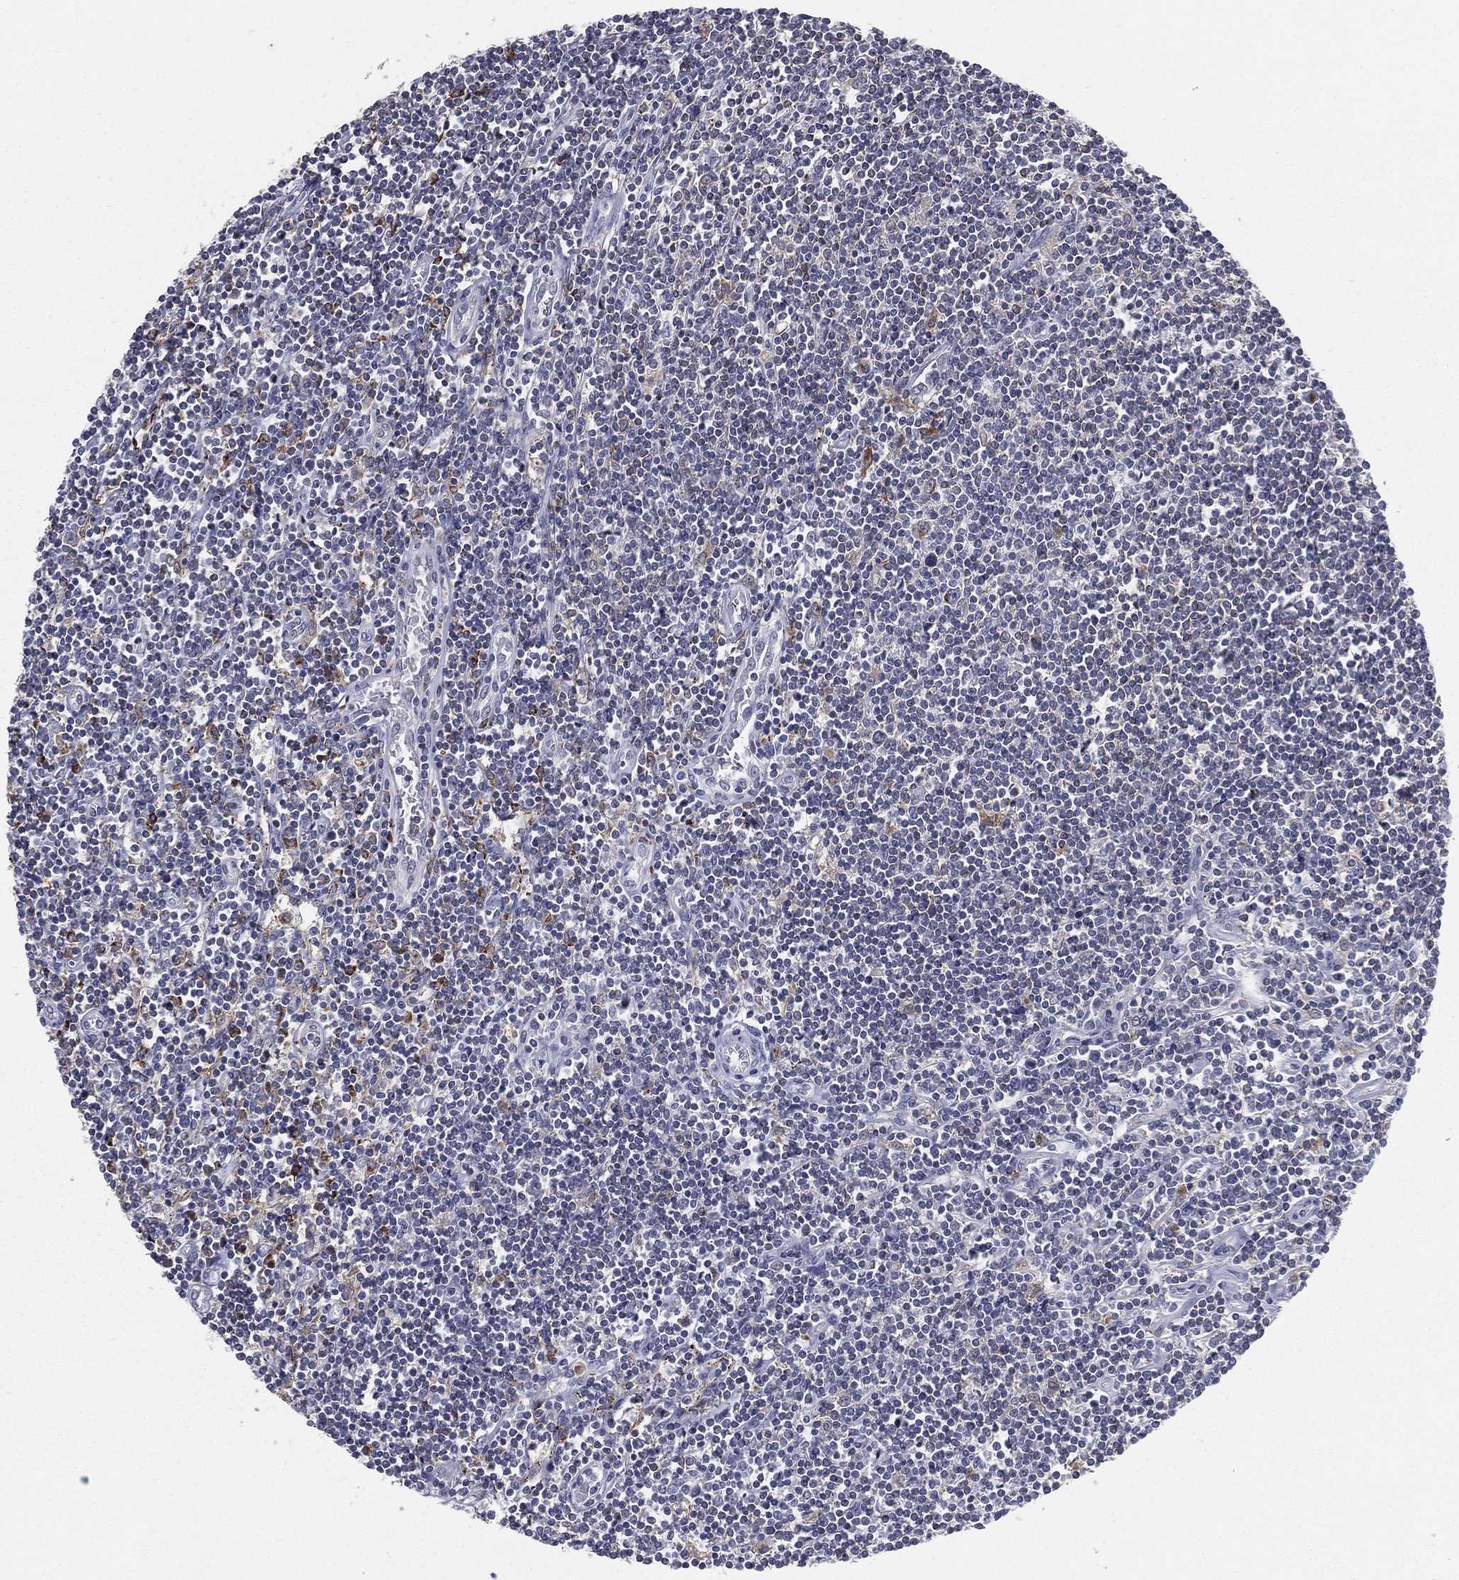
{"staining": {"intensity": "negative", "quantity": "none", "location": "none"}, "tissue": "lymphoma", "cell_type": "Tumor cells", "image_type": "cancer", "snomed": [{"axis": "morphology", "description": "Hodgkin's disease, NOS"}, {"axis": "topography", "description": "Lymph node"}], "caption": "Tumor cells show no significant protein positivity in Hodgkin's disease.", "gene": "EVI2B", "patient": {"sex": "male", "age": 40}}